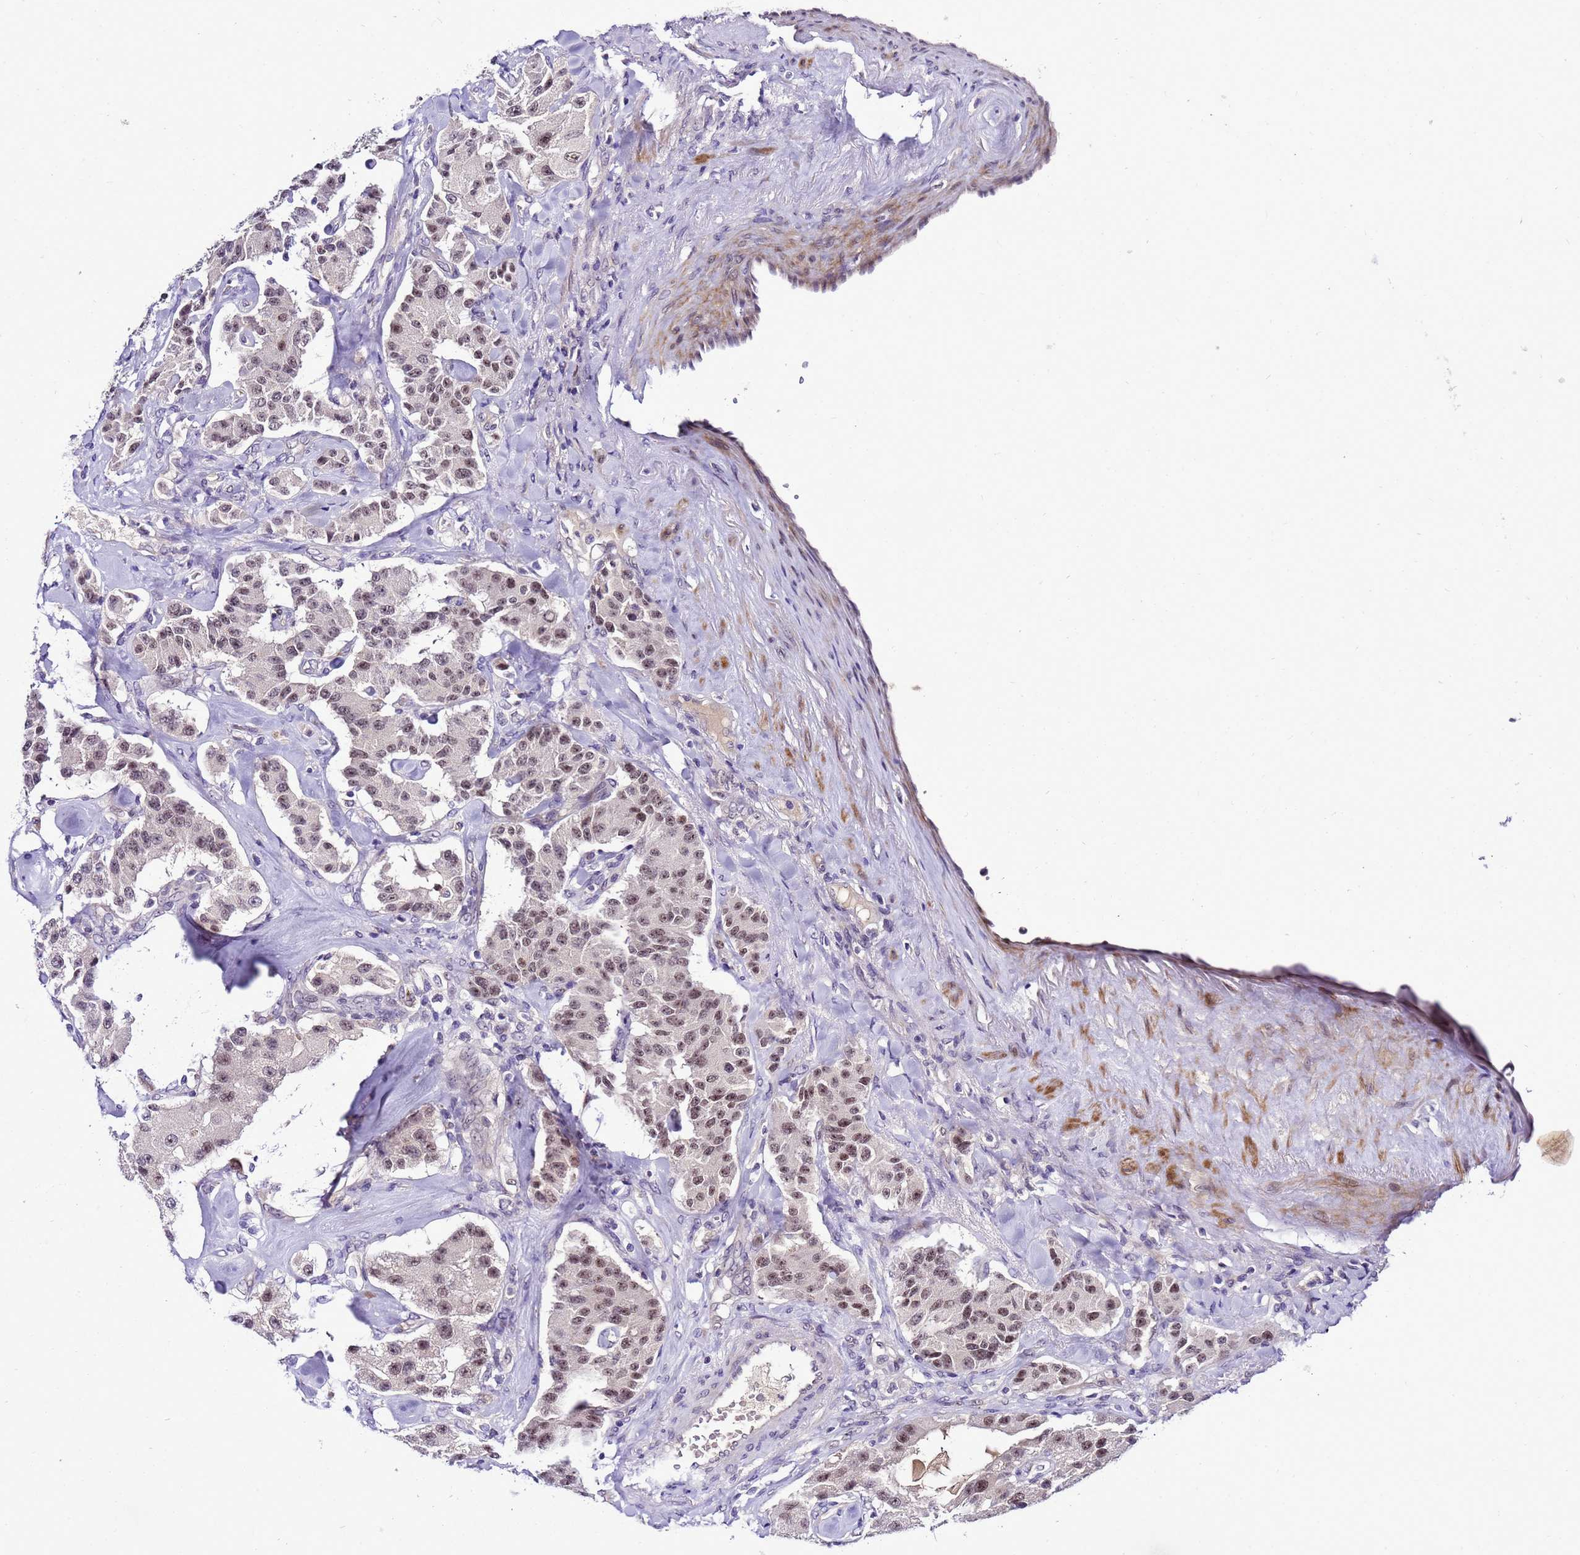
{"staining": {"intensity": "moderate", "quantity": ">75%", "location": "nuclear"}, "tissue": "carcinoid", "cell_type": "Tumor cells", "image_type": "cancer", "snomed": [{"axis": "morphology", "description": "Carcinoid, malignant, NOS"}, {"axis": "topography", "description": "Pancreas"}], "caption": "Tumor cells exhibit medium levels of moderate nuclear expression in about >75% of cells in carcinoid (malignant).", "gene": "C19orf47", "patient": {"sex": "male", "age": 41}}